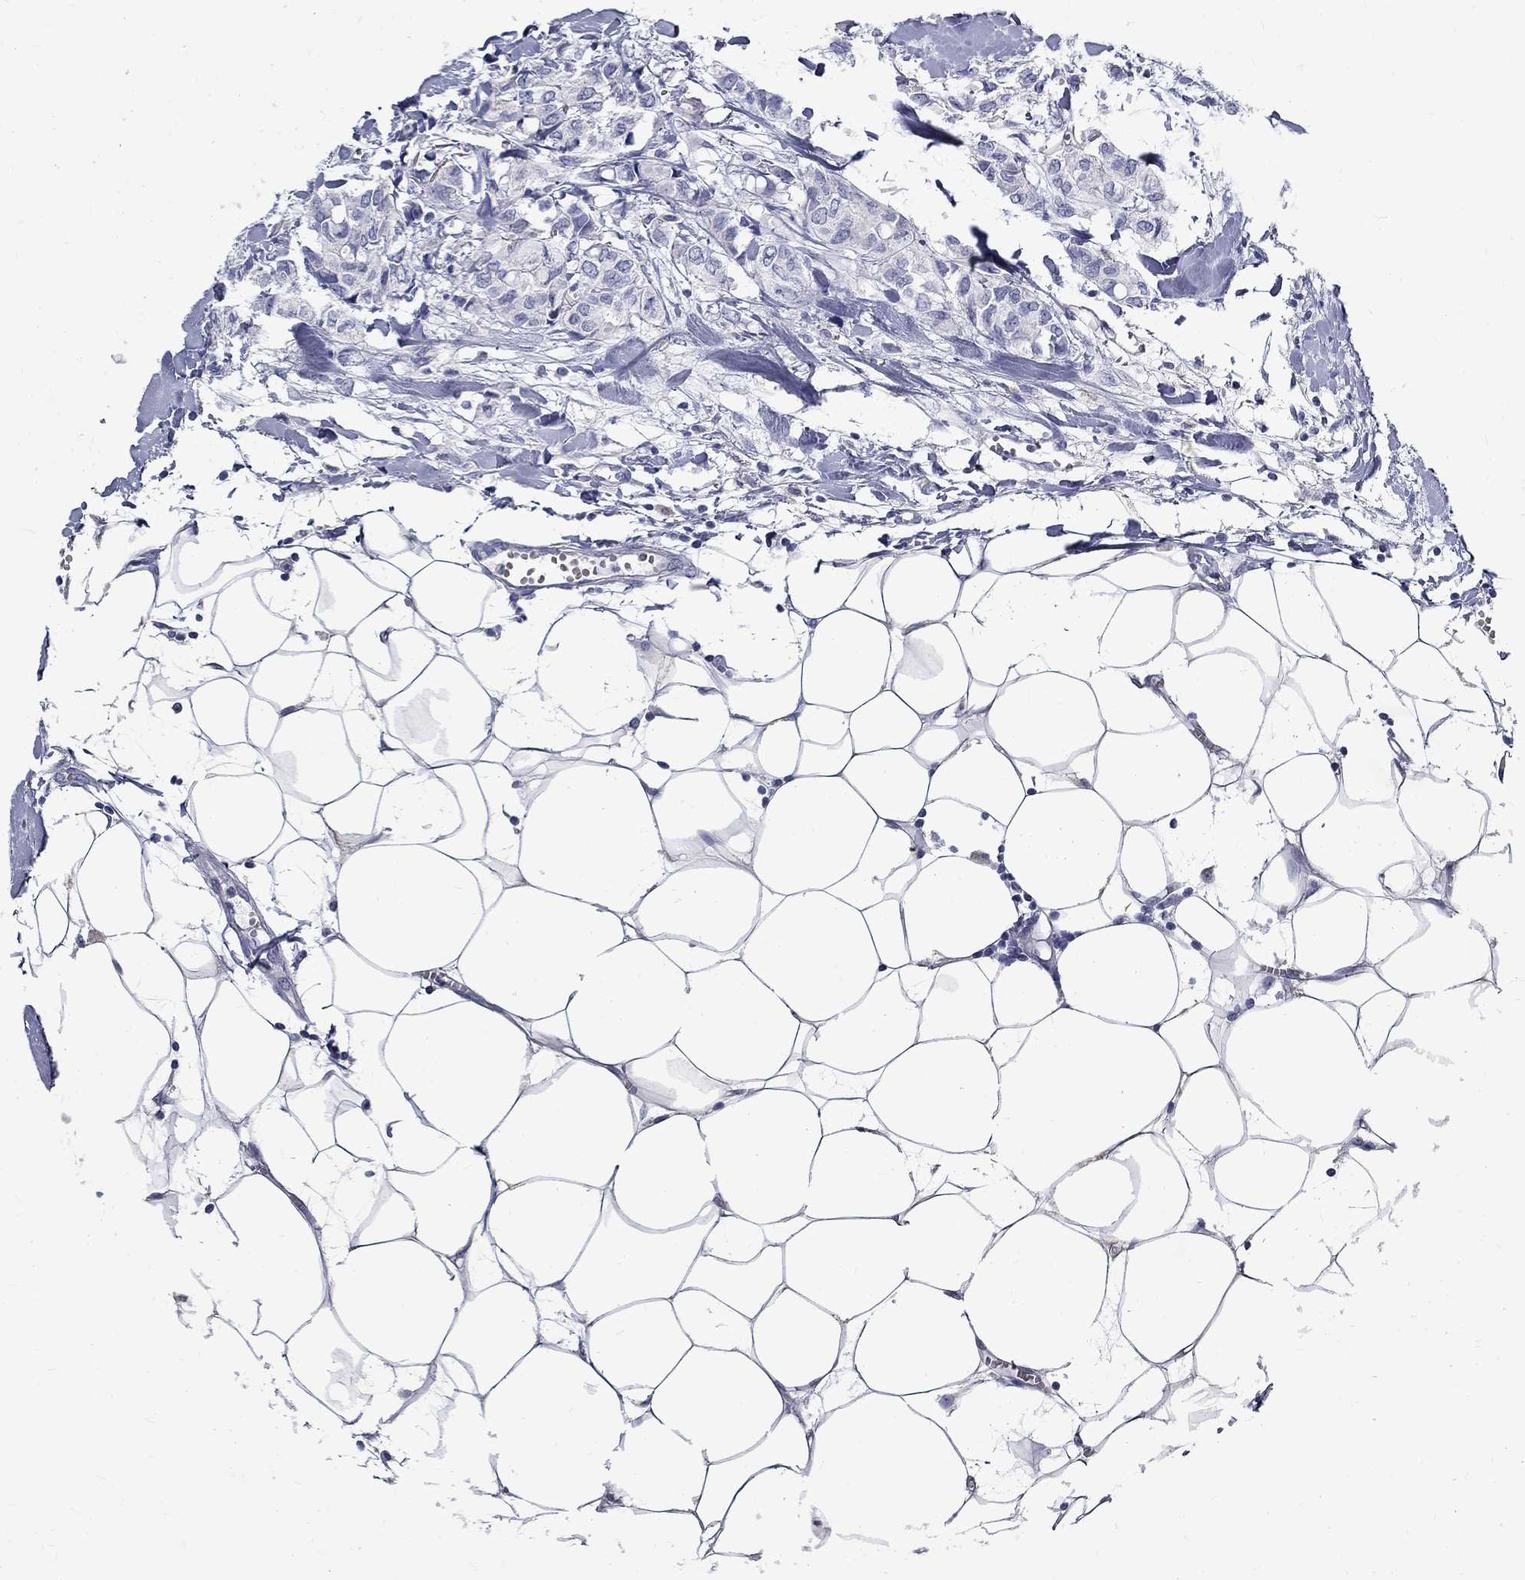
{"staining": {"intensity": "negative", "quantity": "none", "location": "none"}, "tissue": "breast cancer", "cell_type": "Tumor cells", "image_type": "cancer", "snomed": [{"axis": "morphology", "description": "Duct carcinoma"}, {"axis": "topography", "description": "Breast"}], "caption": "This histopathology image is of breast cancer (intraductal carcinoma) stained with IHC to label a protein in brown with the nuclei are counter-stained blue. There is no positivity in tumor cells.", "gene": "TGM4", "patient": {"sex": "female", "age": 85}}